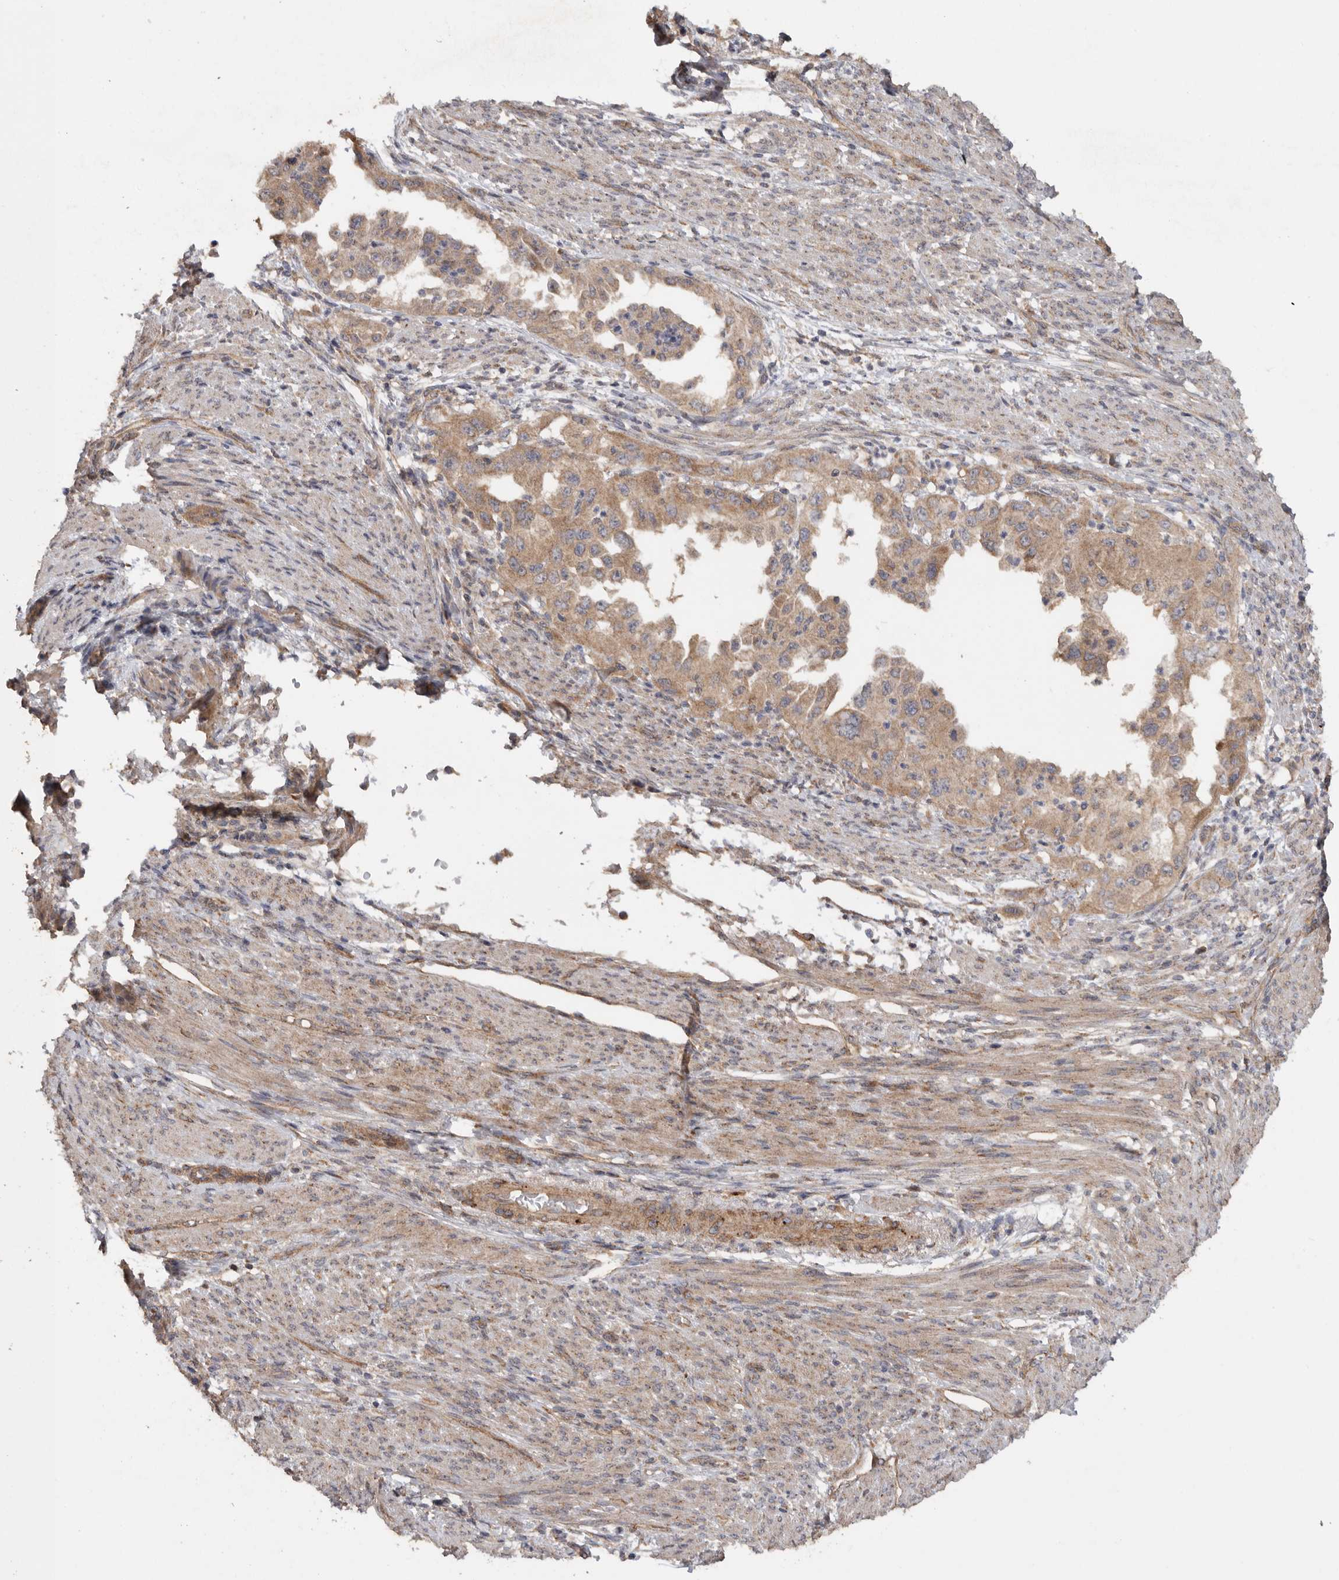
{"staining": {"intensity": "moderate", "quantity": ">75%", "location": "cytoplasmic/membranous"}, "tissue": "endometrial cancer", "cell_type": "Tumor cells", "image_type": "cancer", "snomed": [{"axis": "morphology", "description": "Adenocarcinoma, NOS"}, {"axis": "topography", "description": "Endometrium"}], "caption": "This histopathology image demonstrates endometrial cancer (adenocarcinoma) stained with IHC to label a protein in brown. The cytoplasmic/membranous of tumor cells show moderate positivity for the protein. Nuclei are counter-stained blue.", "gene": "PODXL2", "patient": {"sex": "female", "age": 85}}